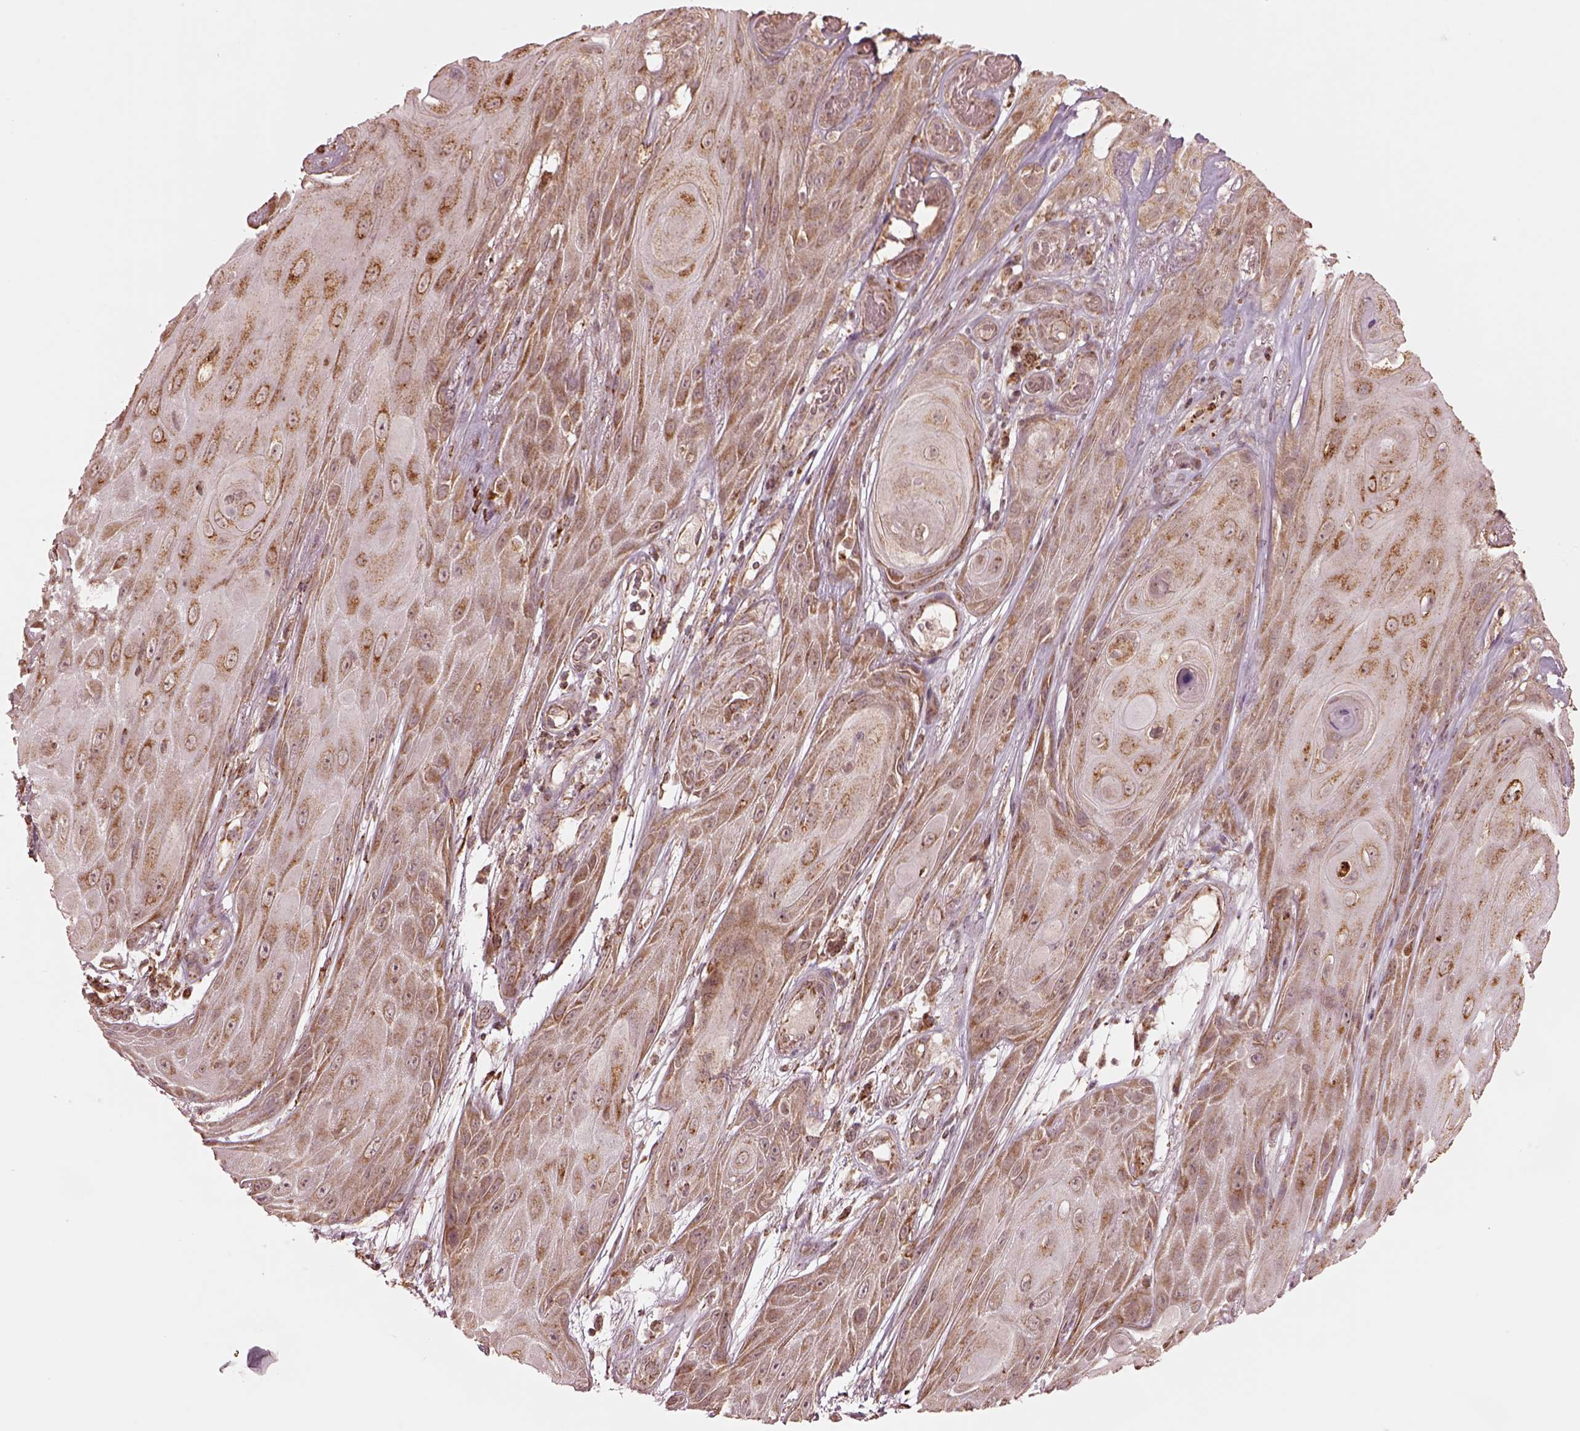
{"staining": {"intensity": "moderate", "quantity": ">75%", "location": "cytoplasmic/membranous"}, "tissue": "skin cancer", "cell_type": "Tumor cells", "image_type": "cancer", "snomed": [{"axis": "morphology", "description": "Squamous cell carcinoma, NOS"}, {"axis": "topography", "description": "Skin"}], "caption": "Skin cancer stained with DAB immunohistochemistry (IHC) demonstrates medium levels of moderate cytoplasmic/membranous staining in approximately >75% of tumor cells.", "gene": "SEL1L3", "patient": {"sex": "male", "age": 62}}